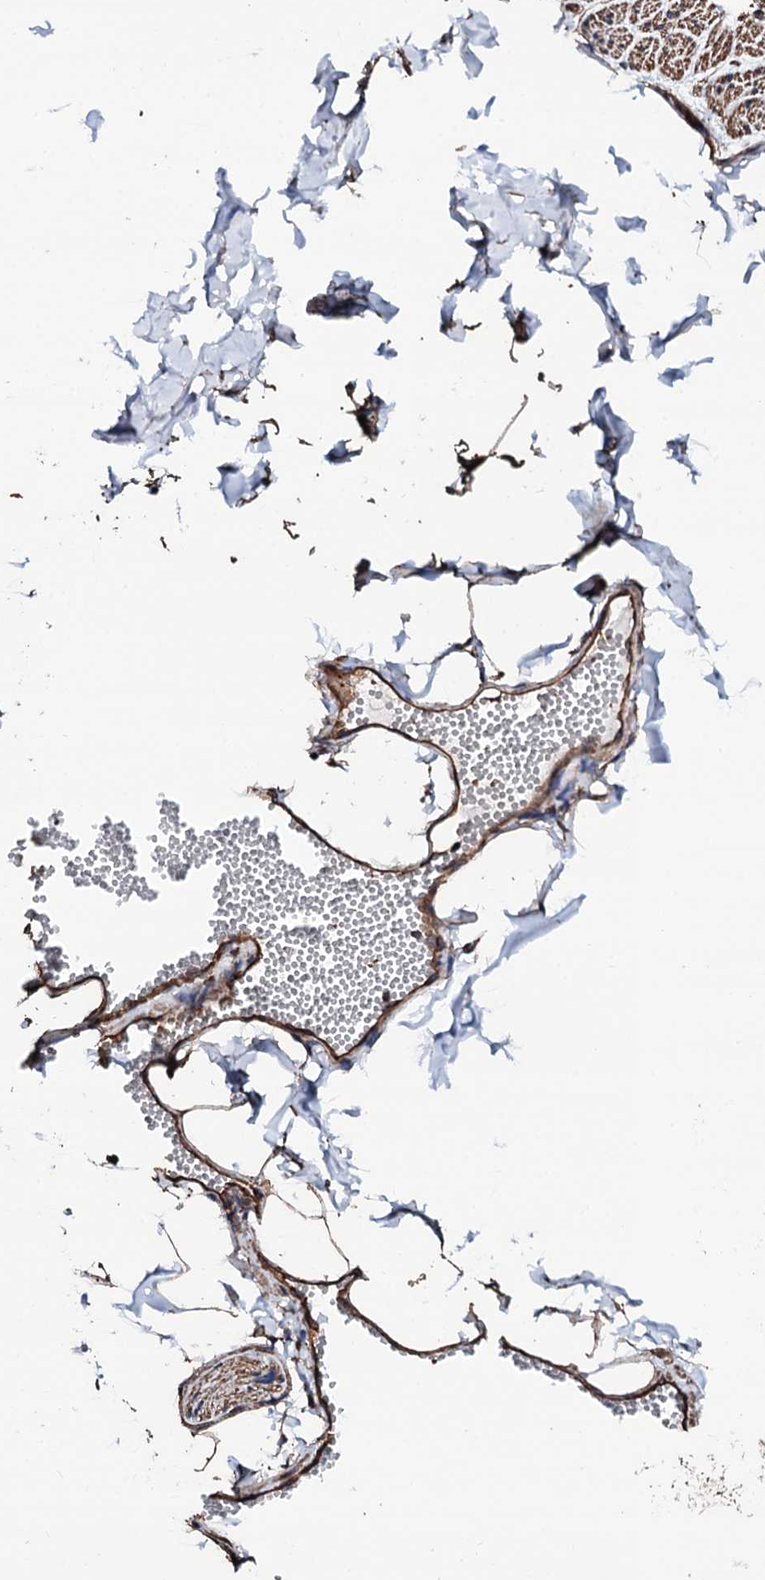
{"staining": {"intensity": "strong", "quantity": ">75%", "location": "cytoplasmic/membranous"}, "tissue": "adipose tissue", "cell_type": "Adipocytes", "image_type": "normal", "snomed": [{"axis": "morphology", "description": "Normal tissue, NOS"}, {"axis": "topography", "description": "Gallbladder"}, {"axis": "topography", "description": "Peripheral nerve tissue"}], "caption": "DAB immunohistochemical staining of unremarkable adipose tissue demonstrates strong cytoplasmic/membranous protein staining in approximately >75% of adipocytes. Using DAB (3,3'-diaminobenzidine) (brown) and hematoxylin (blue) stains, captured at high magnification using brightfield microscopy.", "gene": "CKAP5", "patient": {"sex": "male", "age": 38}}